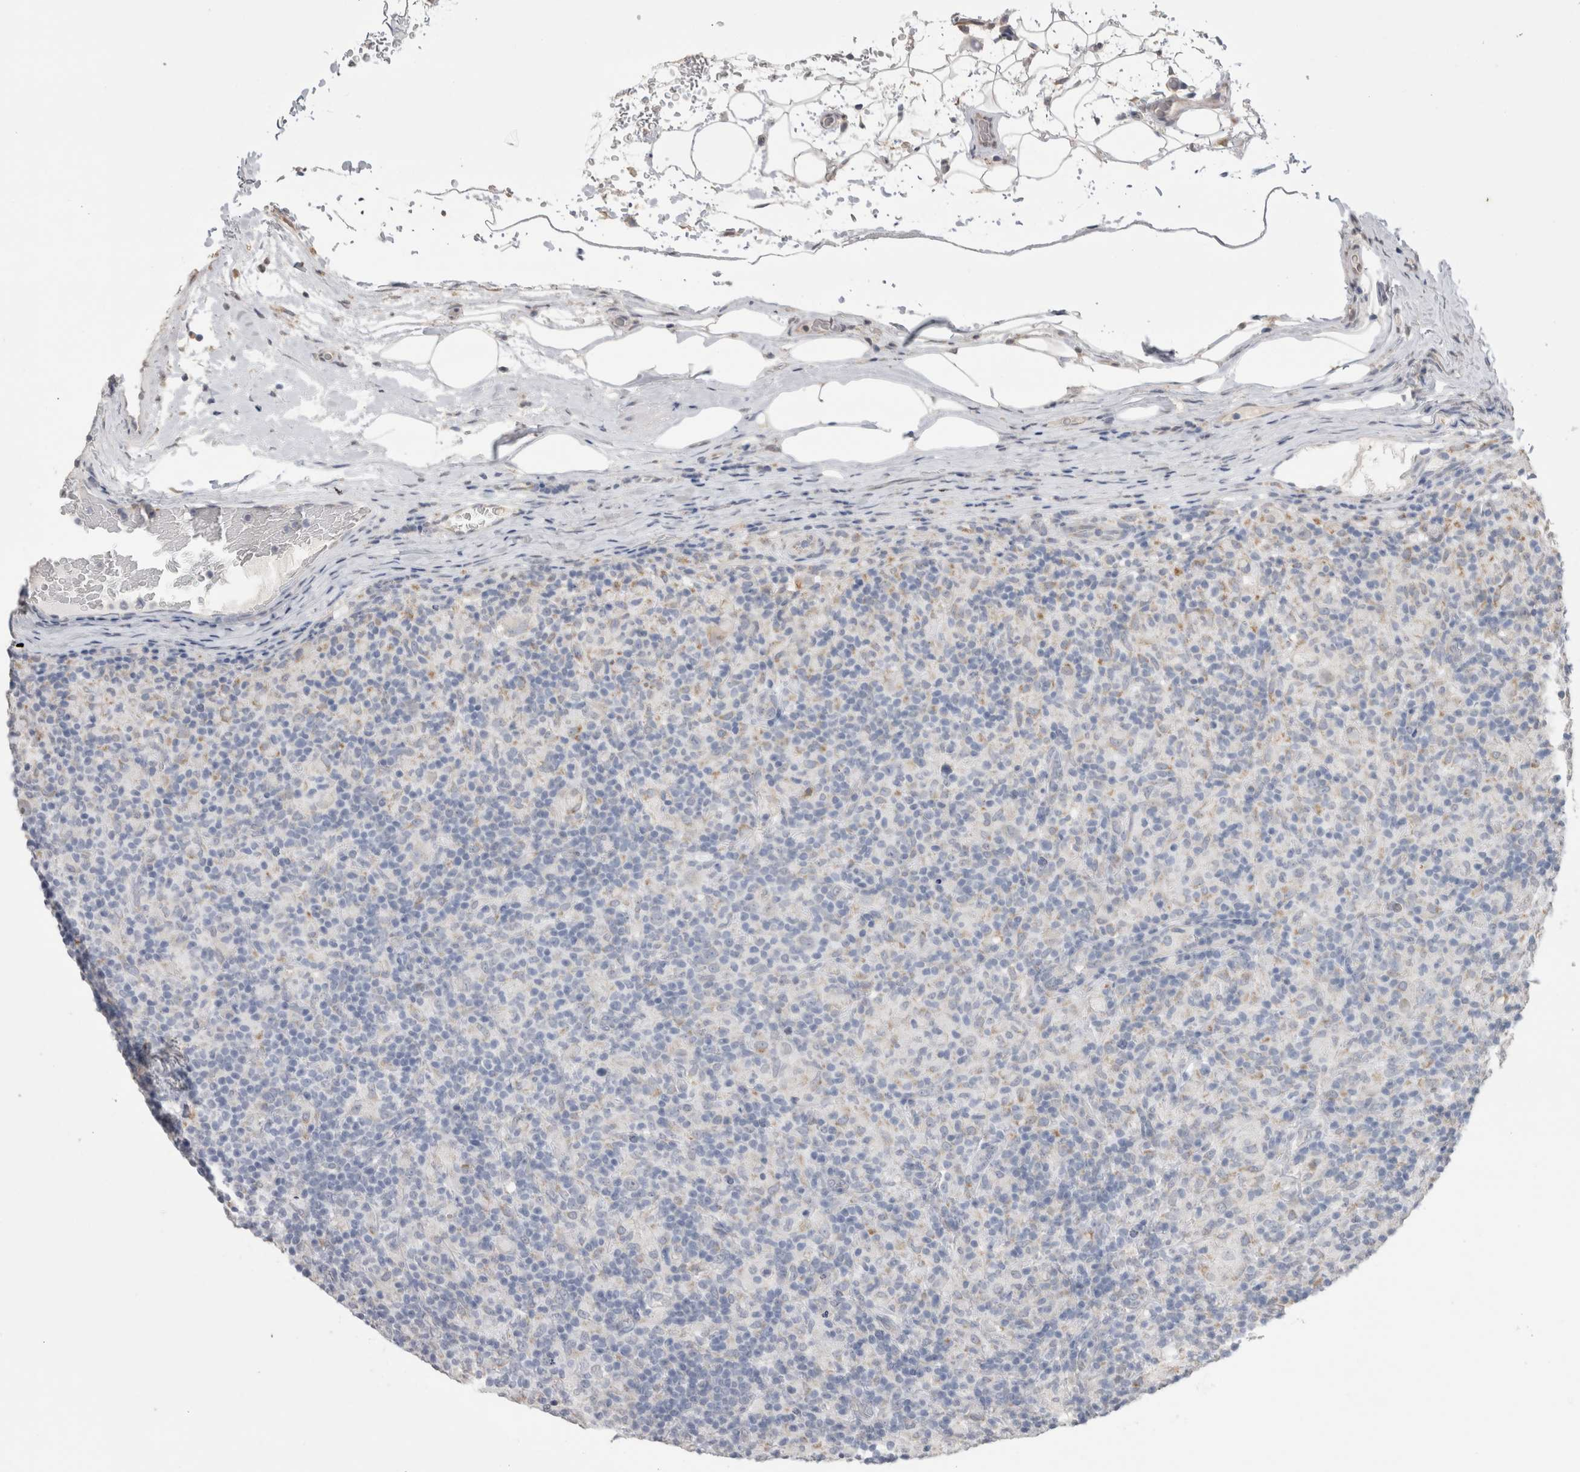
{"staining": {"intensity": "negative", "quantity": "none", "location": "none"}, "tissue": "lymphoma", "cell_type": "Tumor cells", "image_type": "cancer", "snomed": [{"axis": "morphology", "description": "Hodgkin's disease, NOS"}, {"axis": "topography", "description": "Lymph node"}], "caption": "Histopathology image shows no protein positivity in tumor cells of Hodgkin's disease tissue.", "gene": "NOMO1", "patient": {"sex": "male", "age": 70}}